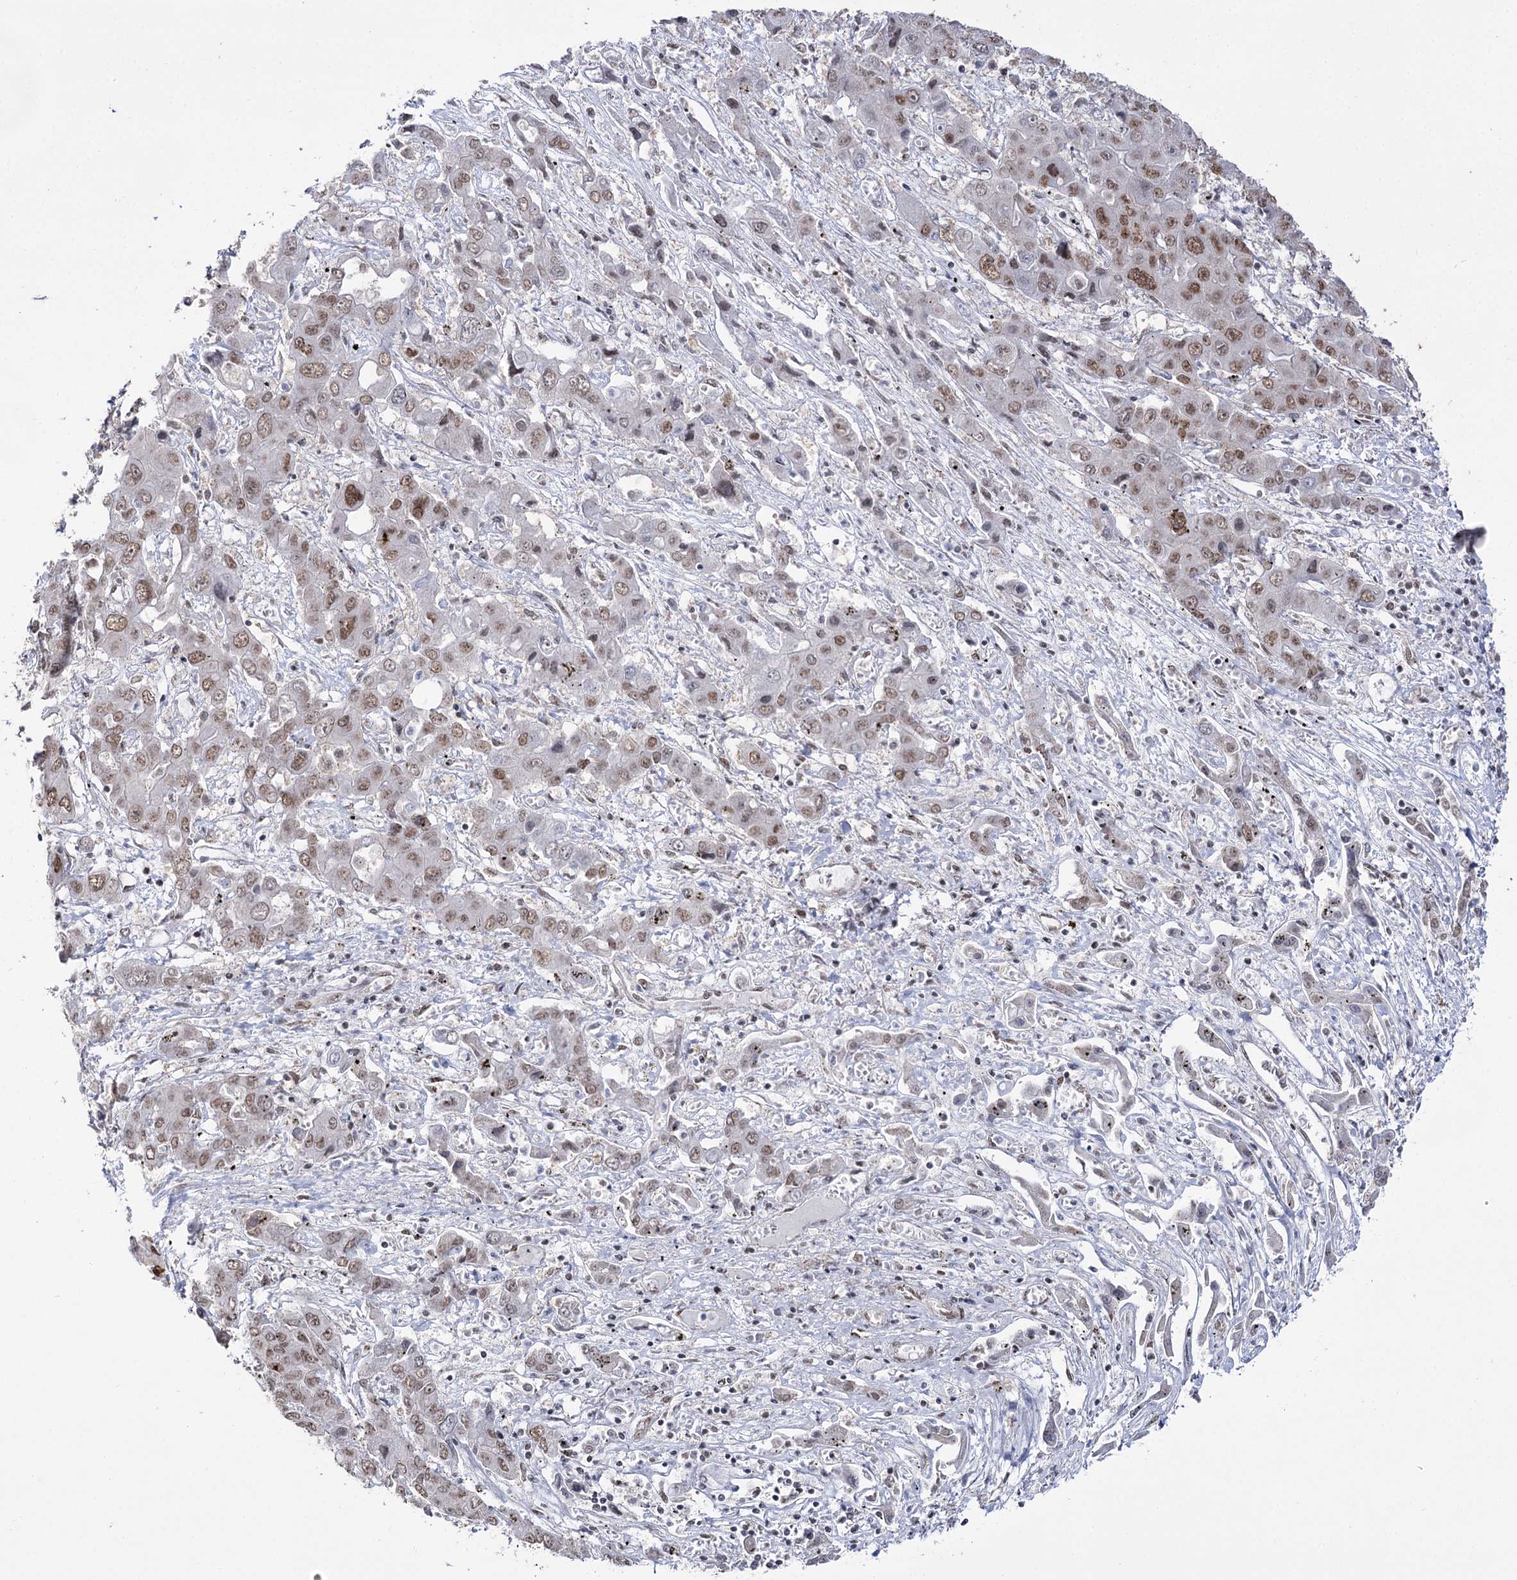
{"staining": {"intensity": "moderate", "quantity": ">75%", "location": "nuclear"}, "tissue": "liver cancer", "cell_type": "Tumor cells", "image_type": "cancer", "snomed": [{"axis": "morphology", "description": "Cholangiocarcinoma"}, {"axis": "topography", "description": "Liver"}], "caption": "Protein staining of cholangiocarcinoma (liver) tissue demonstrates moderate nuclear expression in approximately >75% of tumor cells.", "gene": "VGLL4", "patient": {"sex": "male", "age": 67}}